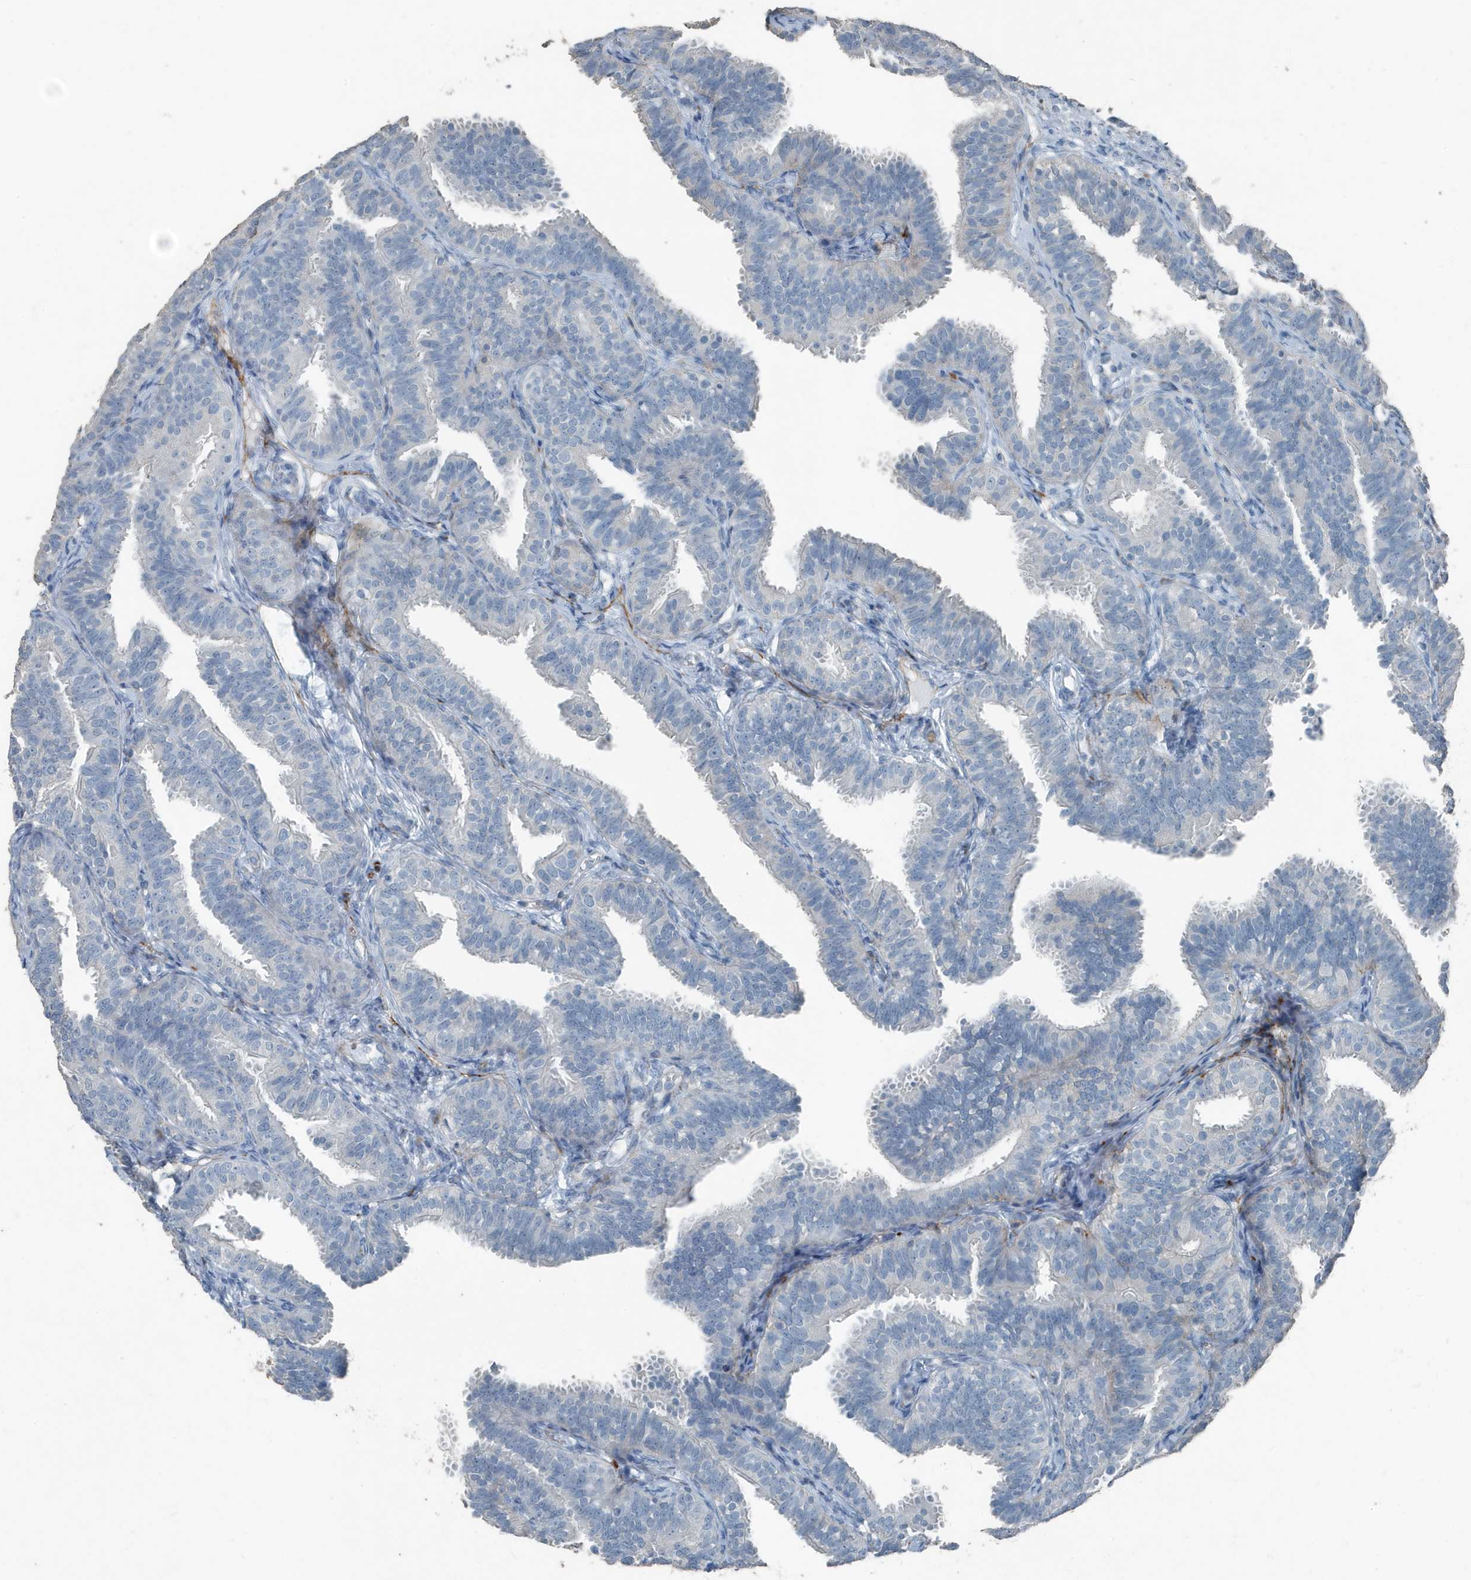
{"staining": {"intensity": "negative", "quantity": "none", "location": "none"}, "tissue": "fallopian tube", "cell_type": "Glandular cells", "image_type": "normal", "snomed": [{"axis": "morphology", "description": "Normal tissue, NOS"}, {"axis": "topography", "description": "Fallopian tube"}], "caption": "Glandular cells are negative for protein expression in benign human fallopian tube. (Brightfield microscopy of DAB IHC at high magnification).", "gene": "FAM162A", "patient": {"sex": "female", "age": 35}}